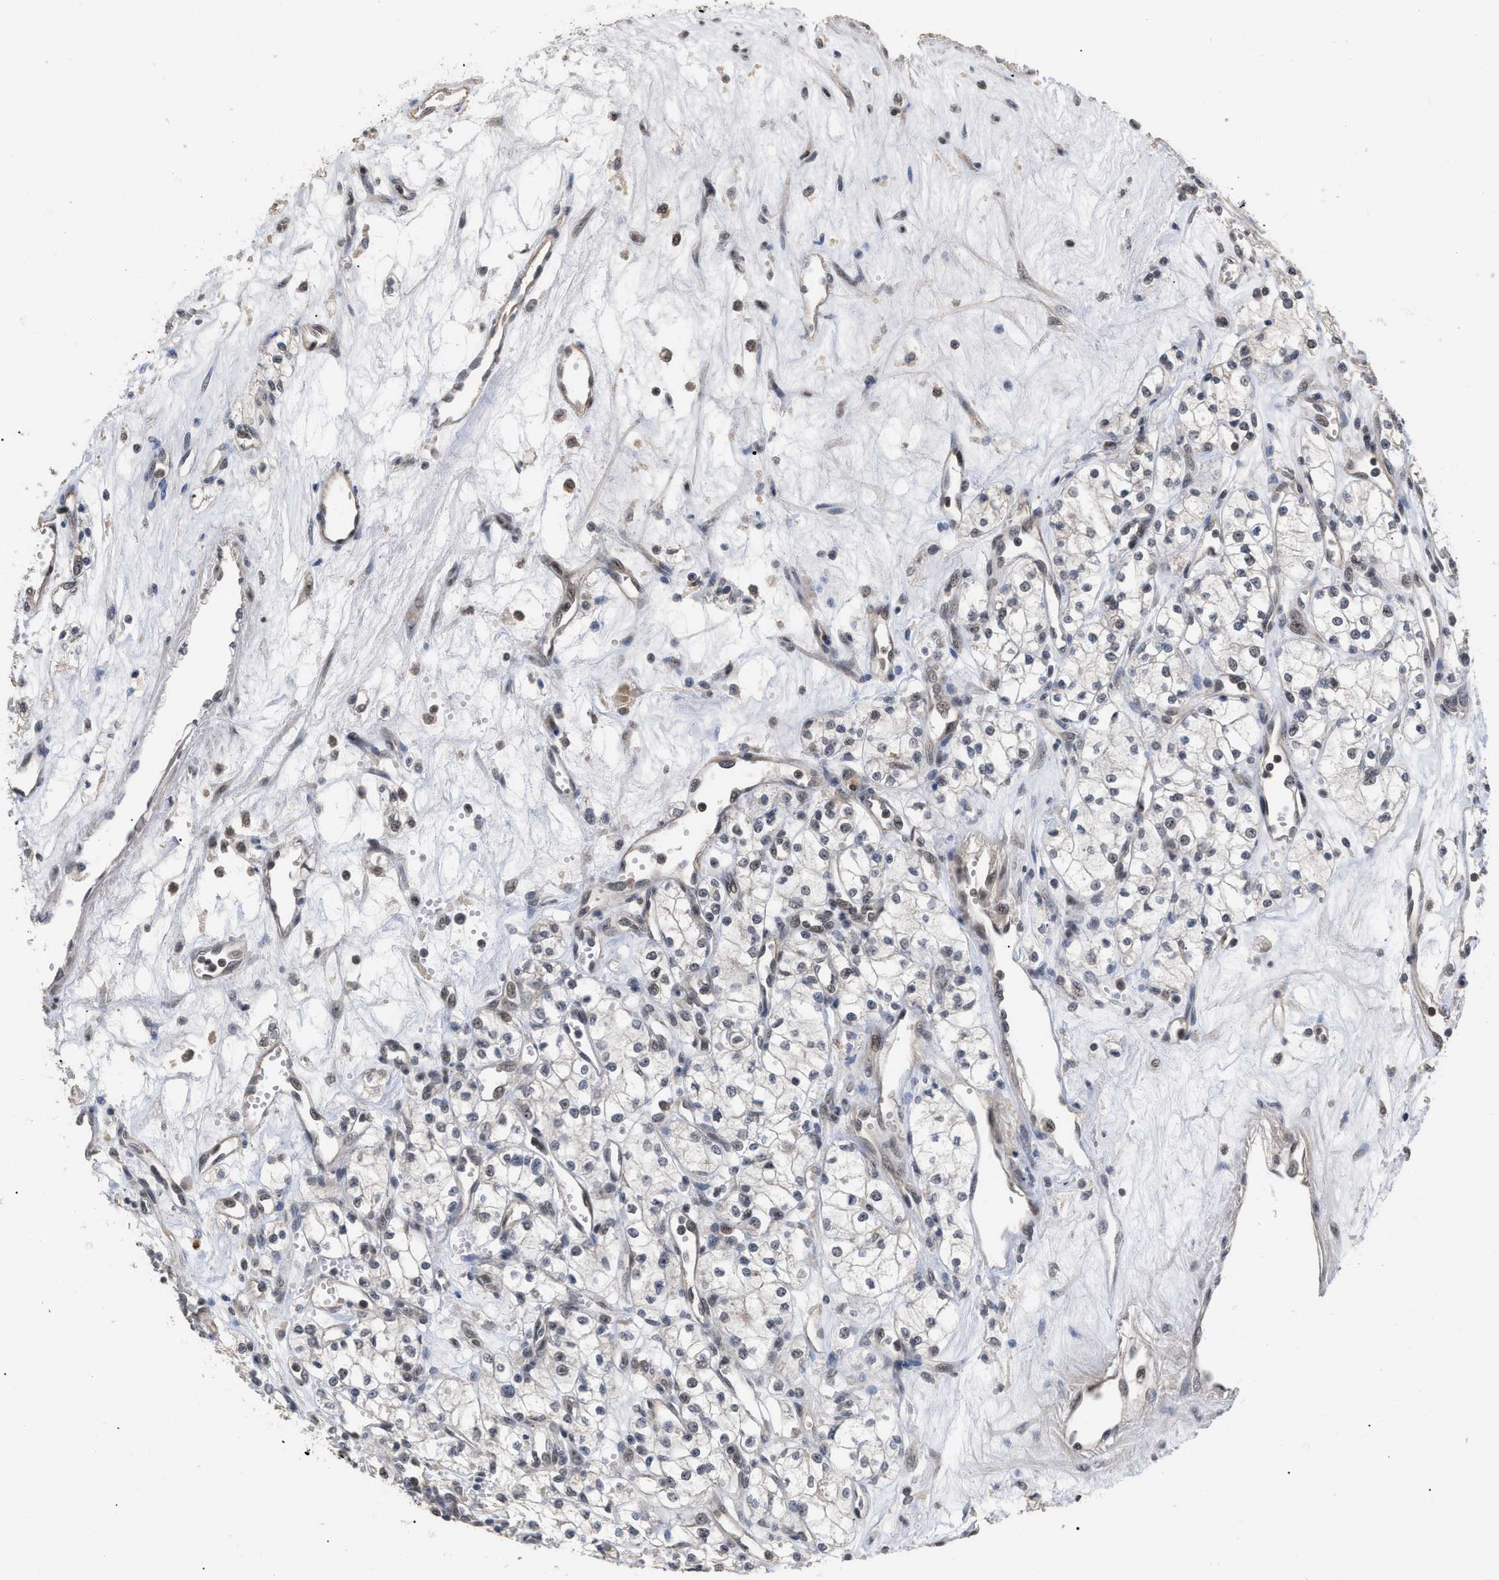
{"staining": {"intensity": "weak", "quantity": "<25%", "location": "nuclear"}, "tissue": "renal cancer", "cell_type": "Tumor cells", "image_type": "cancer", "snomed": [{"axis": "morphology", "description": "Adenocarcinoma, NOS"}, {"axis": "topography", "description": "Kidney"}], "caption": "High power microscopy histopathology image of an IHC image of renal cancer (adenocarcinoma), revealing no significant staining in tumor cells.", "gene": "JAZF1", "patient": {"sex": "male", "age": 59}}